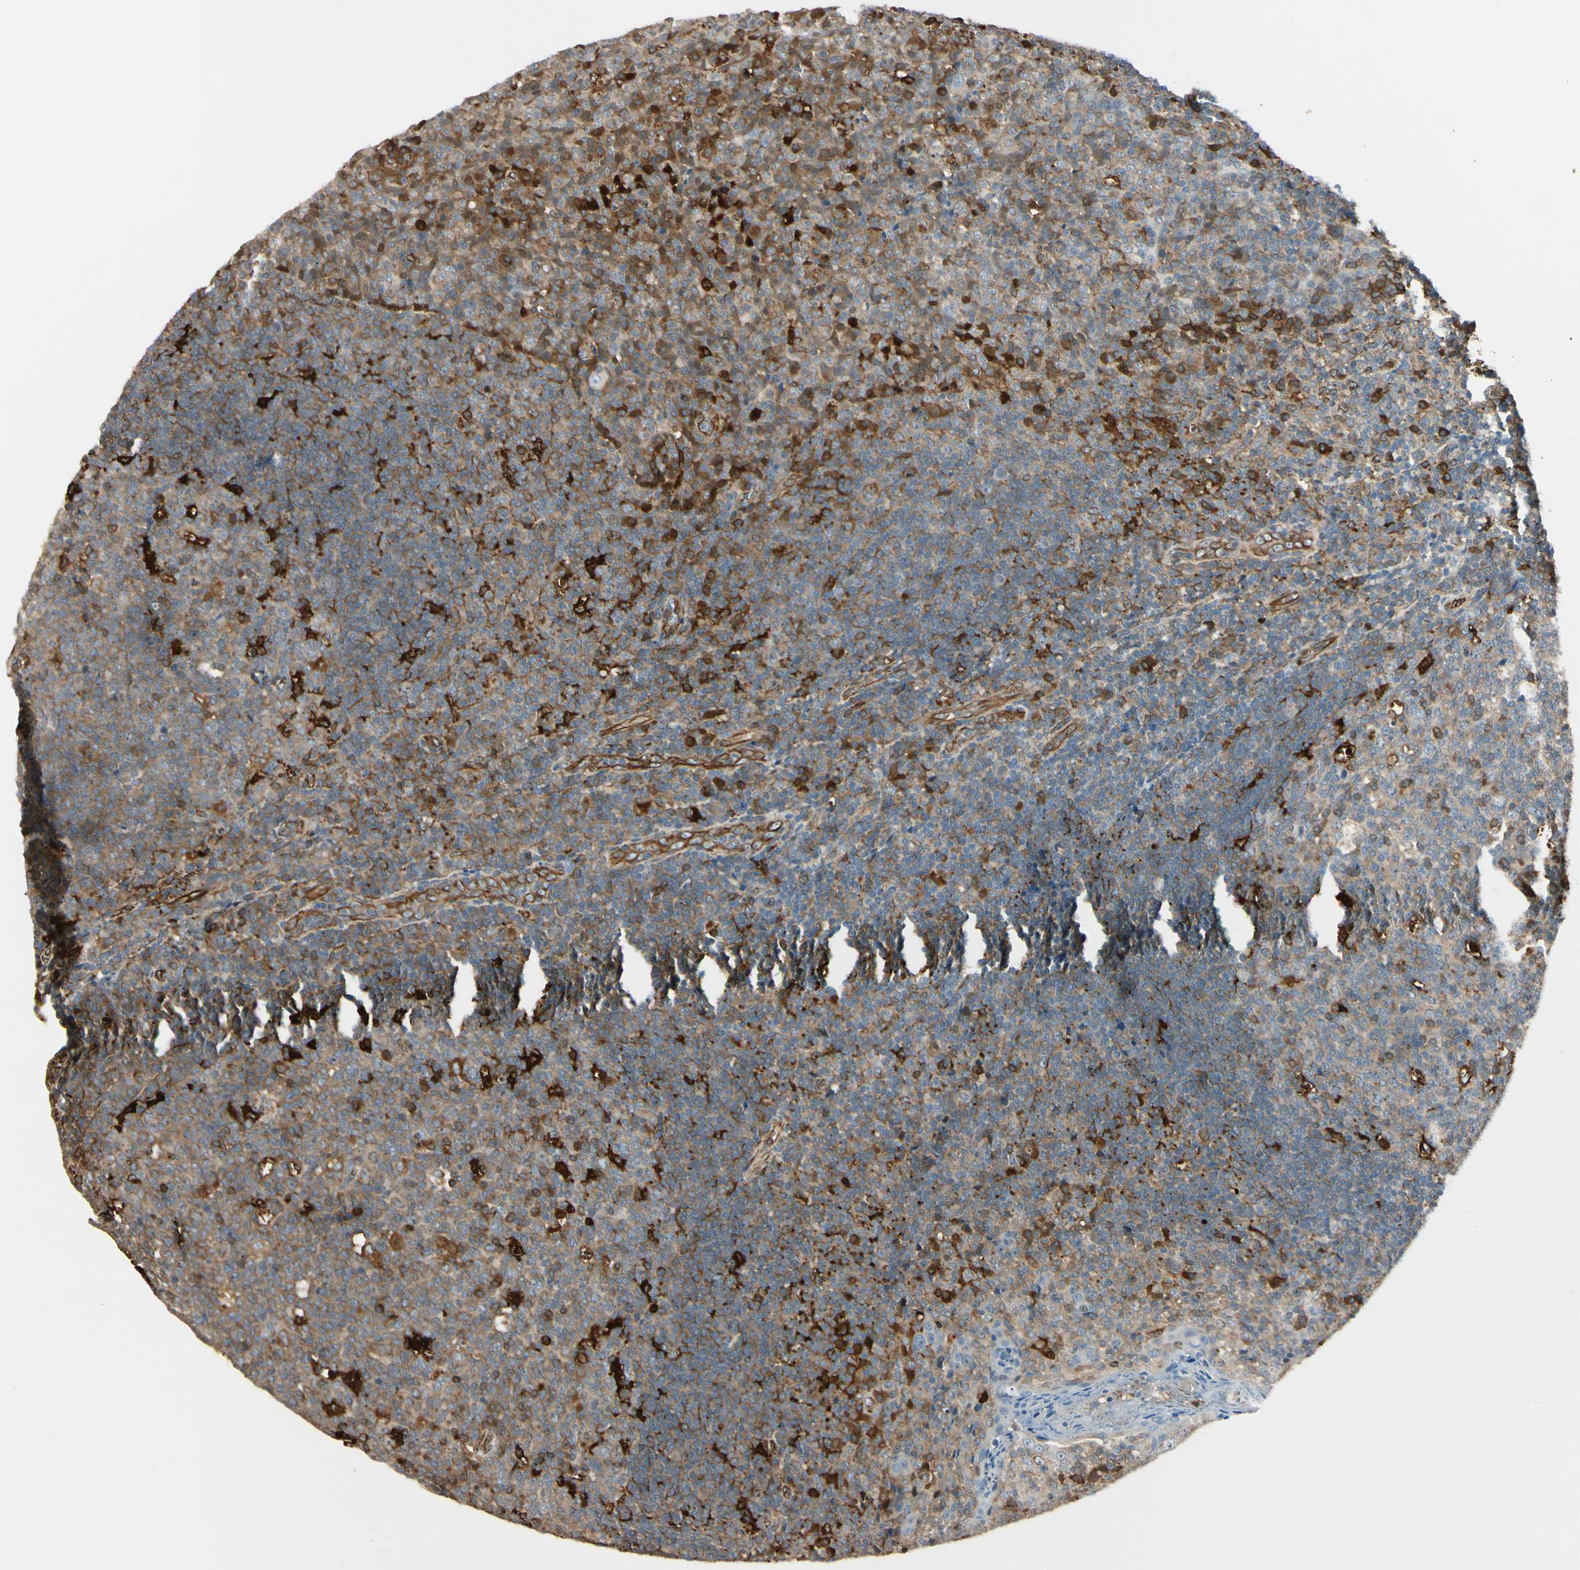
{"staining": {"intensity": "strong", "quantity": "<25%", "location": "cytoplasmic/membranous"}, "tissue": "tonsil", "cell_type": "Germinal center cells", "image_type": "normal", "snomed": [{"axis": "morphology", "description": "Normal tissue, NOS"}, {"axis": "topography", "description": "Tonsil"}], "caption": "Immunohistochemistry of unremarkable tonsil exhibits medium levels of strong cytoplasmic/membranous staining in approximately <25% of germinal center cells.", "gene": "FTH1", "patient": {"sex": "male", "age": 17}}